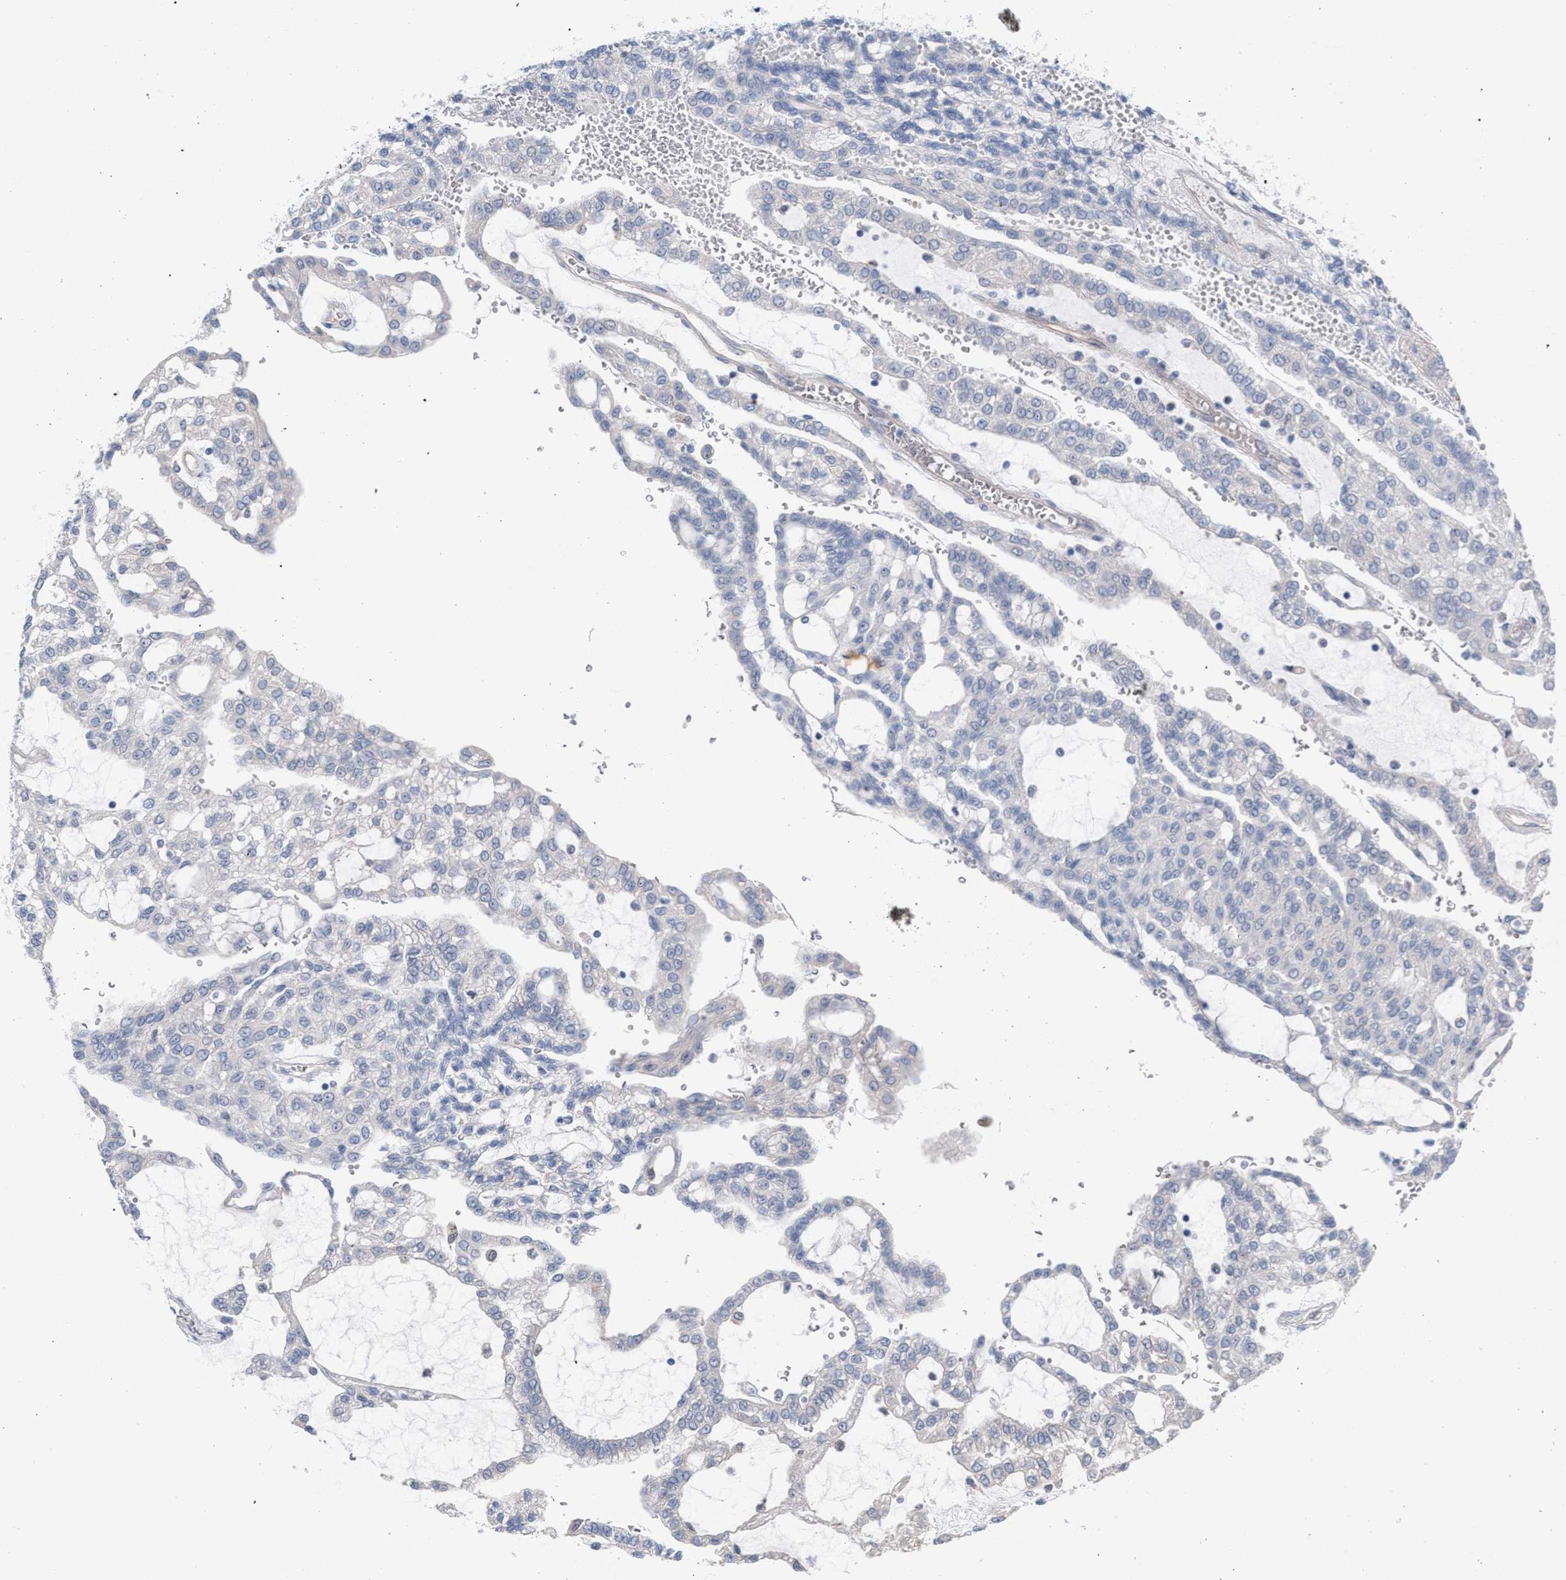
{"staining": {"intensity": "negative", "quantity": "none", "location": "none"}, "tissue": "renal cancer", "cell_type": "Tumor cells", "image_type": "cancer", "snomed": [{"axis": "morphology", "description": "Adenocarcinoma, NOS"}, {"axis": "topography", "description": "Kidney"}], "caption": "Immunohistochemistry image of neoplastic tissue: human adenocarcinoma (renal) stained with DAB reveals no significant protein positivity in tumor cells. The staining is performed using DAB brown chromogen with nuclei counter-stained in using hematoxylin.", "gene": "FHOD3", "patient": {"sex": "male", "age": 63}}